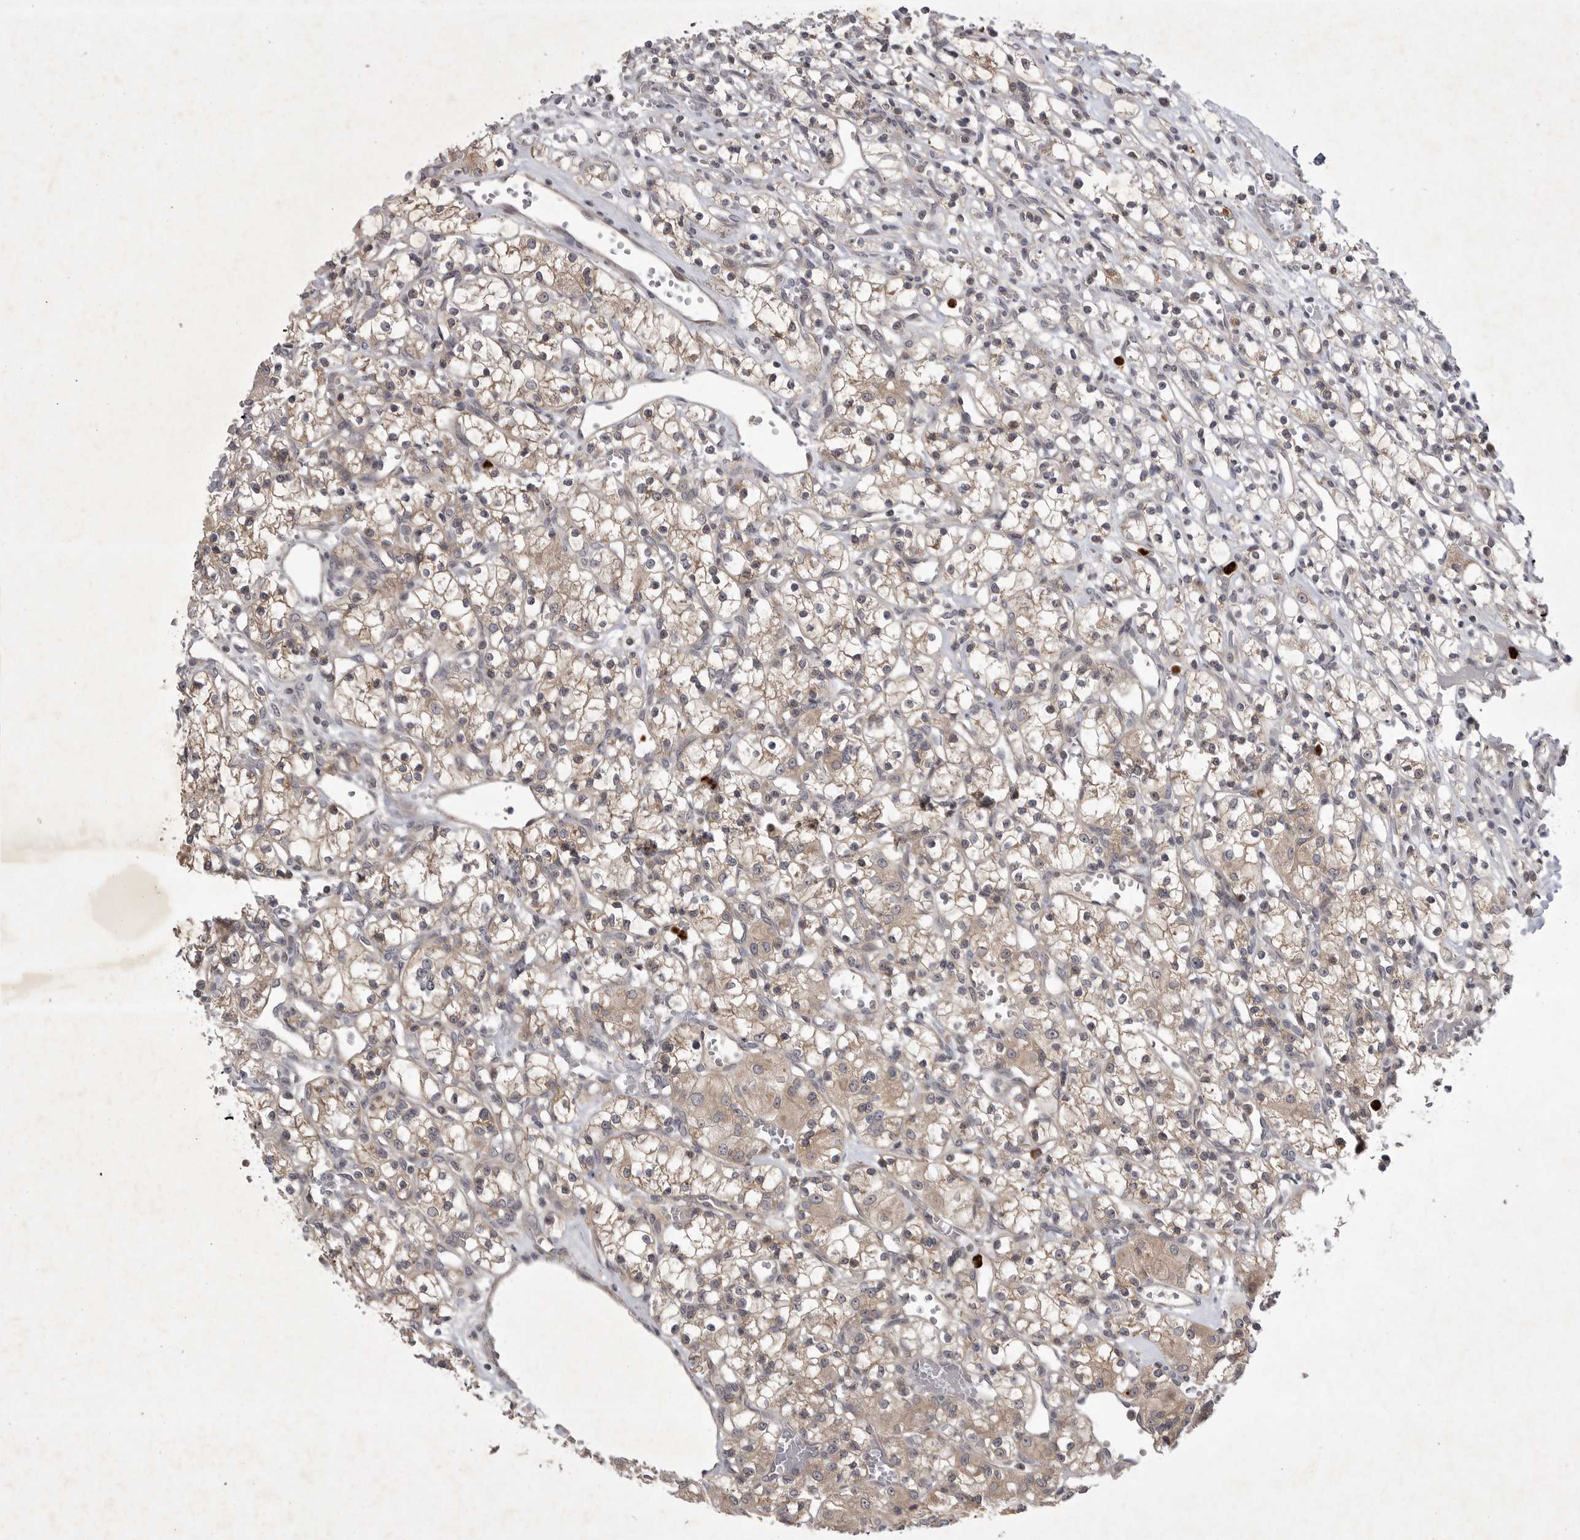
{"staining": {"intensity": "weak", "quantity": "25%-75%", "location": "cytoplasmic/membranous"}, "tissue": "renal cancer", "cell_type": "Tumor cells", "image_type": "cancer", "snomed": [{"axis": "morphology", "description": "Adenocarcinoma, NOS"}, {"axis": "topography", "description": "Kidney"}], "caption": "This photomicrograph shows renal cancer stained with IHC to label a protein in brown. The cytoplasmic/membranous of tumor cells show weak positivity for the protein. Nuclei are counter-stained blue.", "gene": "UBE3D", "patient": {"sex": "female", "age": 59}}